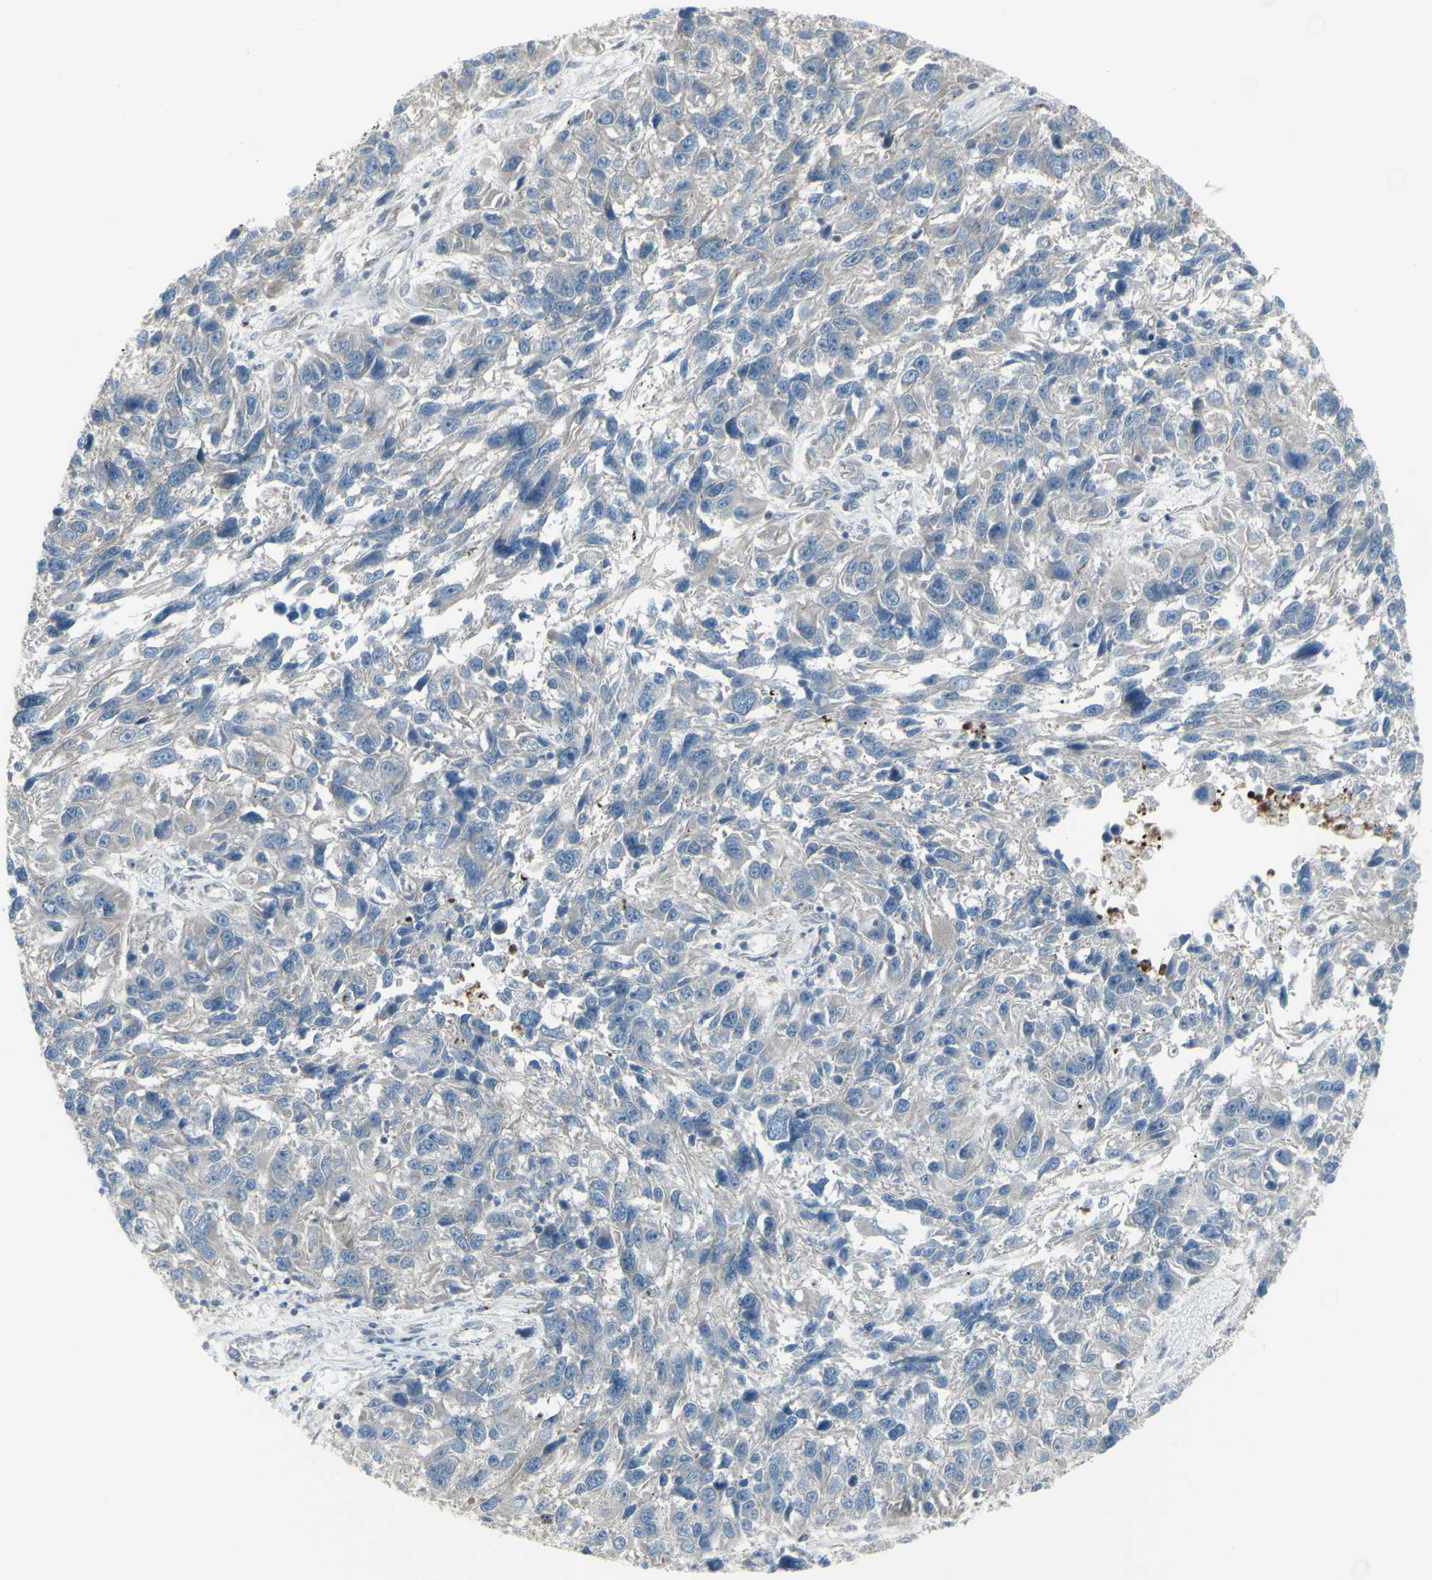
{"staining": {"intensity": "negative", "quantity": "none", "location": "none"}, "tissue": "melanoma", "cell_type": "Tumor cells", "image_type": "cancer", "snomed": [{"axis": "morphology", "description": "Malignant melanoma, NOS"}, {"axis": "topography", "description": "Skin"}], "caption": "Immunohistochemical staining of malignant melanoma shows no significant positivity in tumor cells.", "gene": "GALNT6", "patient": {"sex": "male", "age": 53}}